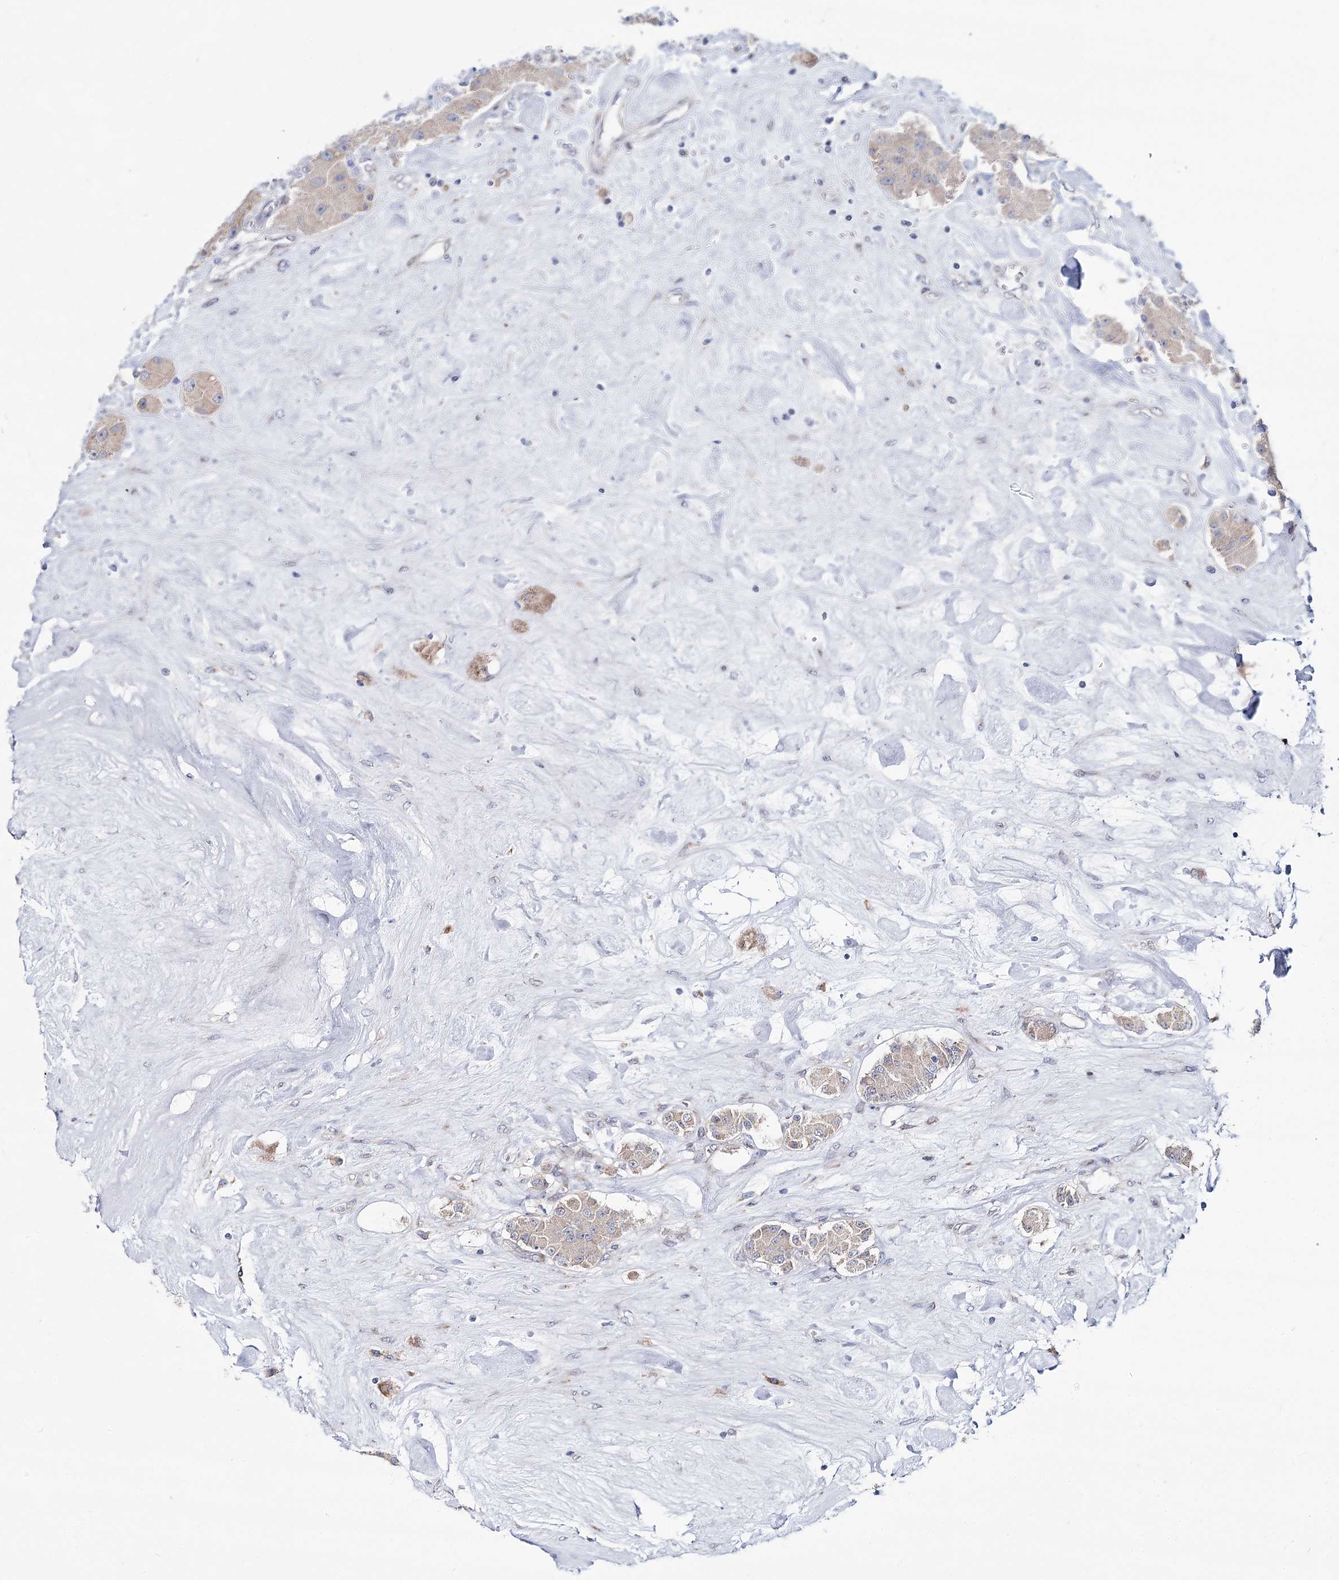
{"staining": {"intensity": "weak", "quantity": ">75%", "location": "cytoplasmic/membranous"}, "tissue": "carcinoid", "cell_type": "Tumor cells", "image_type": "cancer", "snomed": [{"axis": "morphology", "description": "Carcinoid, malignant, NOS"}, {"axis": "topography", "description": "Pancreas"}], "caption": "IHC staining of carcinoid (malignant), which exhibits low levels of weak cytoplasmic/membranous expression in about >75% of tumor cells indicating weak cytoplasmic/membranous protein expression. The staining was performed using DAB (3,3'-diaminobenzidine) (brown) for protein detection and nuclei were counterstained in hematoxylin (blue).", "gene": "CPLANE1", "patient": {"sex": "male", "age": 41}}